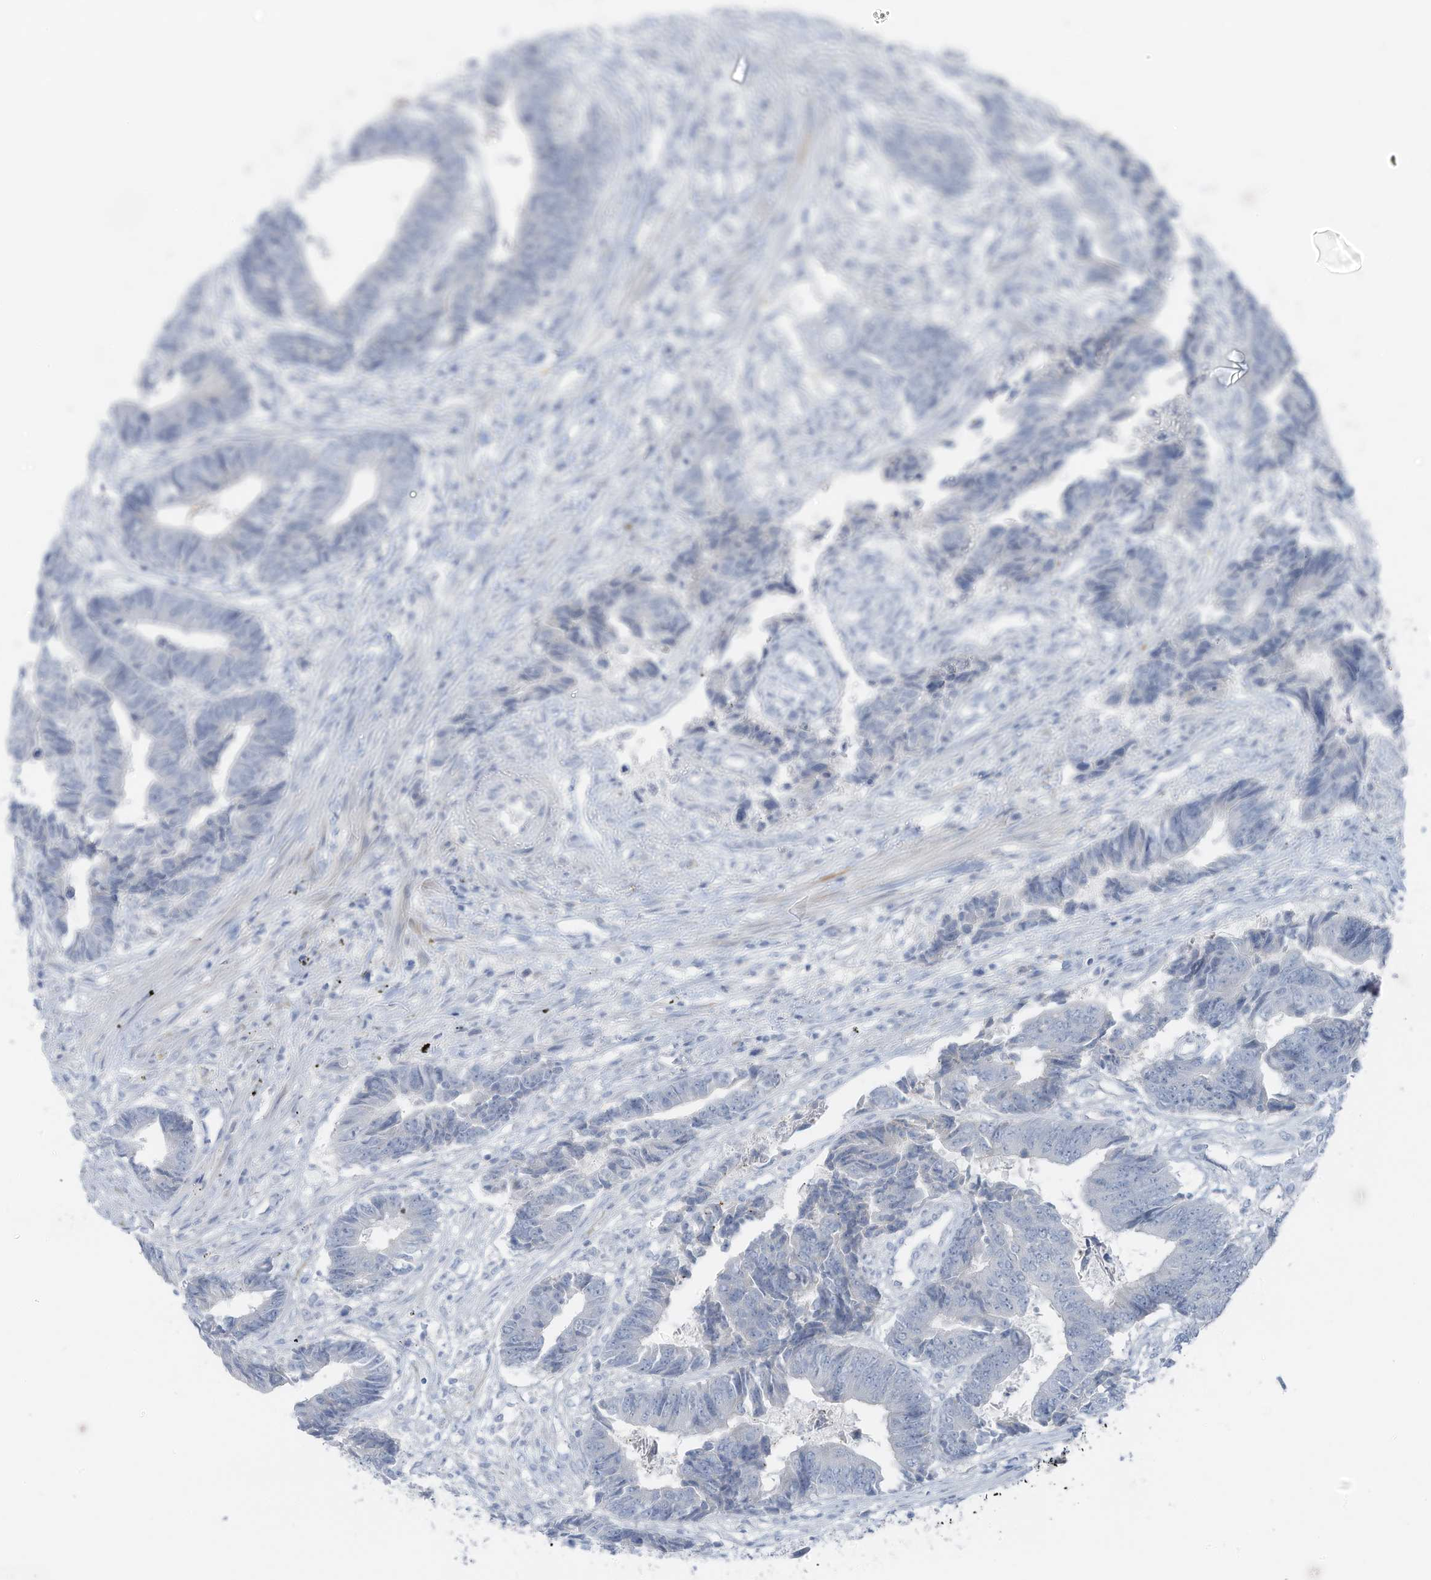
{"staining": {"intensity": "negative", "quantity": "none", "location": "none"}, "tissue": "colorectal cancer", "cell_type": "Tumor cells", "image_type": "cancer", "snomed": [{"axis": "morphology", "description": "Adenocarcinoma, NOS"}, {"axis": "topography", "description": "Rectum"}], "caption": "There is no significant positivity in tumor cells of colorectal adenocarcinoma. (Brightfield microscopy of DAB (3,3'-diaminobenzidine) immunohistochemistry at high magnification).", "gene": "SLC25A43", "patient": {"sex": "male", "age": 84}}